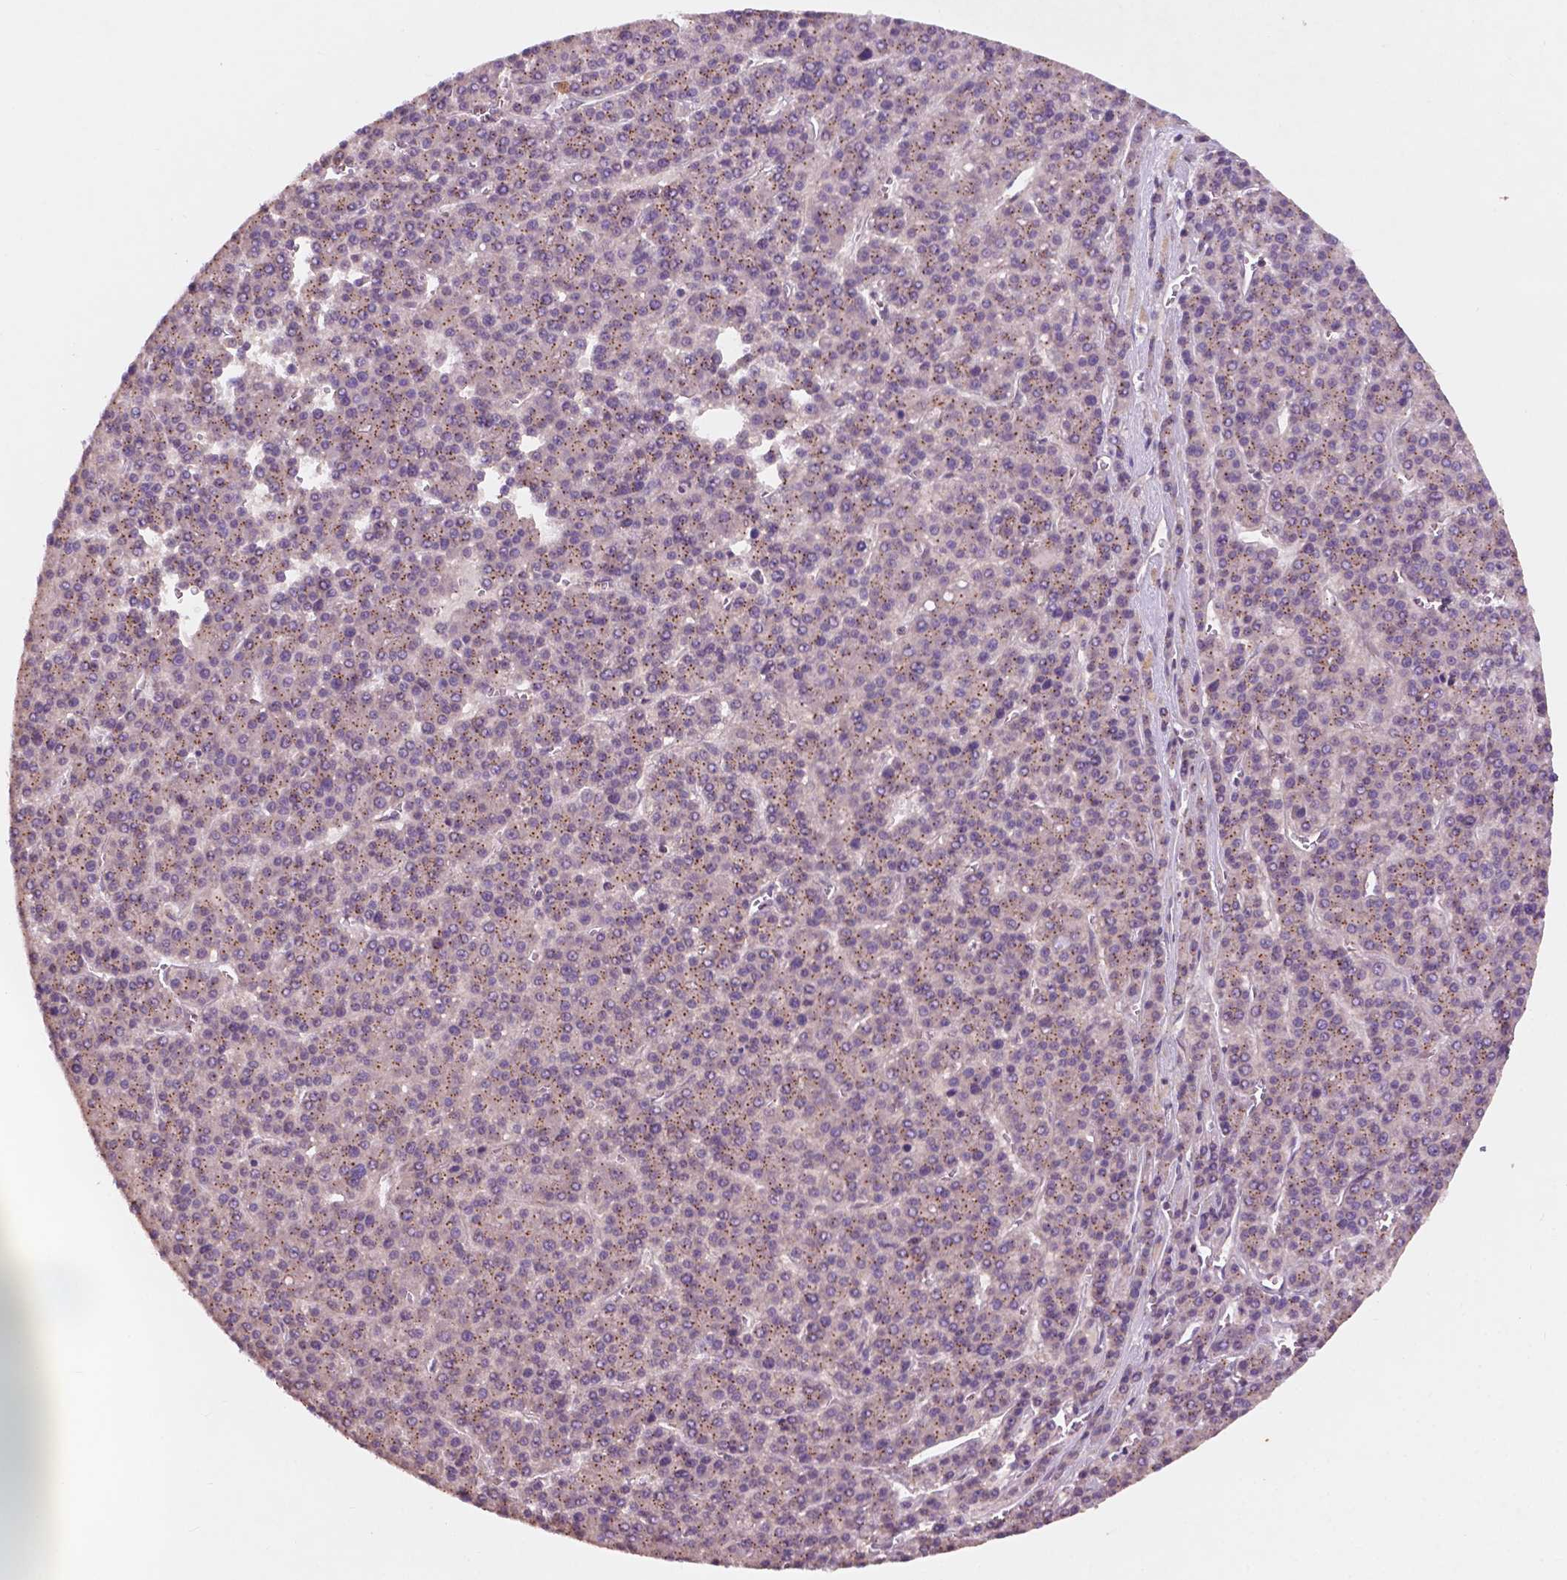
{"staining": {"intensity": "moderate", "quantity": ">75%", "location": "cytoplasmic/membranous"}, "tissue": "liver cancer", "cell_type": "Tumor cells", "image_type": "cancer", "snomed": [{"axis": "morphology", "description": "Carcinoma, Hepatocellular, NOS"}, {"axis": "topography", "description": "Liver"}], "caption": "About >75% of tumor cells in hepatocellular carcinoma (liver) display moderate cytoplasmic/membranous protein staining as visualized by brown immunohistochemical staining.", "gene": "CHPT1", "patient": {"sex": "female", "age": 58}}